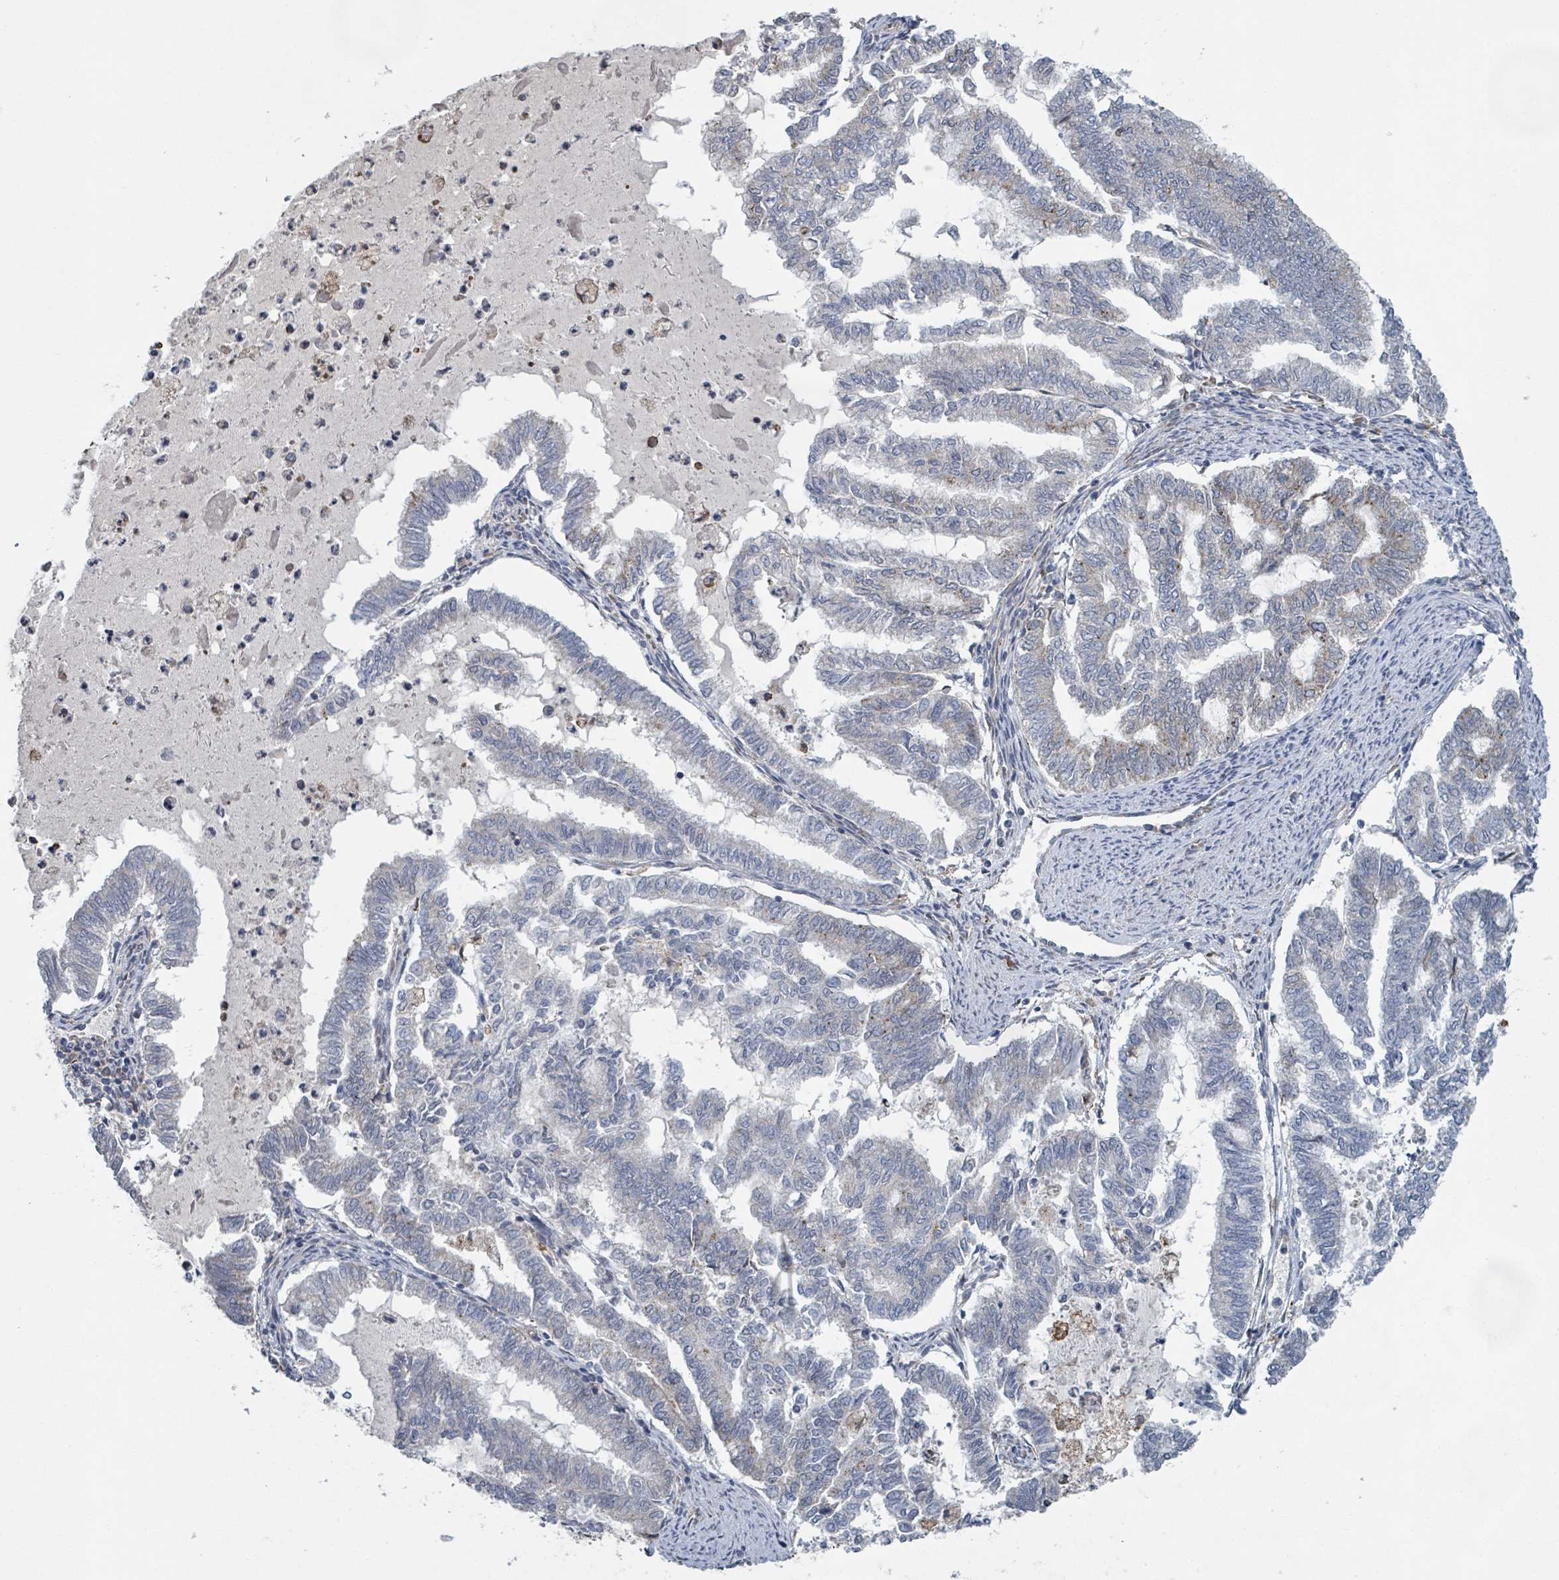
{"staining": {"intensity": "weak", "quantity": "<25%", "location": "cytoplasmic/membranous"}, "tissue": "endometrial cancer", "cell_type": "Tumor cells", "image_type": "cancer", "snomed": [{"axis": "morphology", "description": "Adenocarcinoma, NOS"}, {"axis": "topography", "description": "Endometrium"}], "caption": "This histopathology image is of endometrial cancer (adenocarcinoma) stained with IHC to label a protein in brown with the nuclei are counter-stained blue. There is no positivity in tumor cells.", "gene": "SHROOM2", "patient": {"sex": "female", "age": 79}}